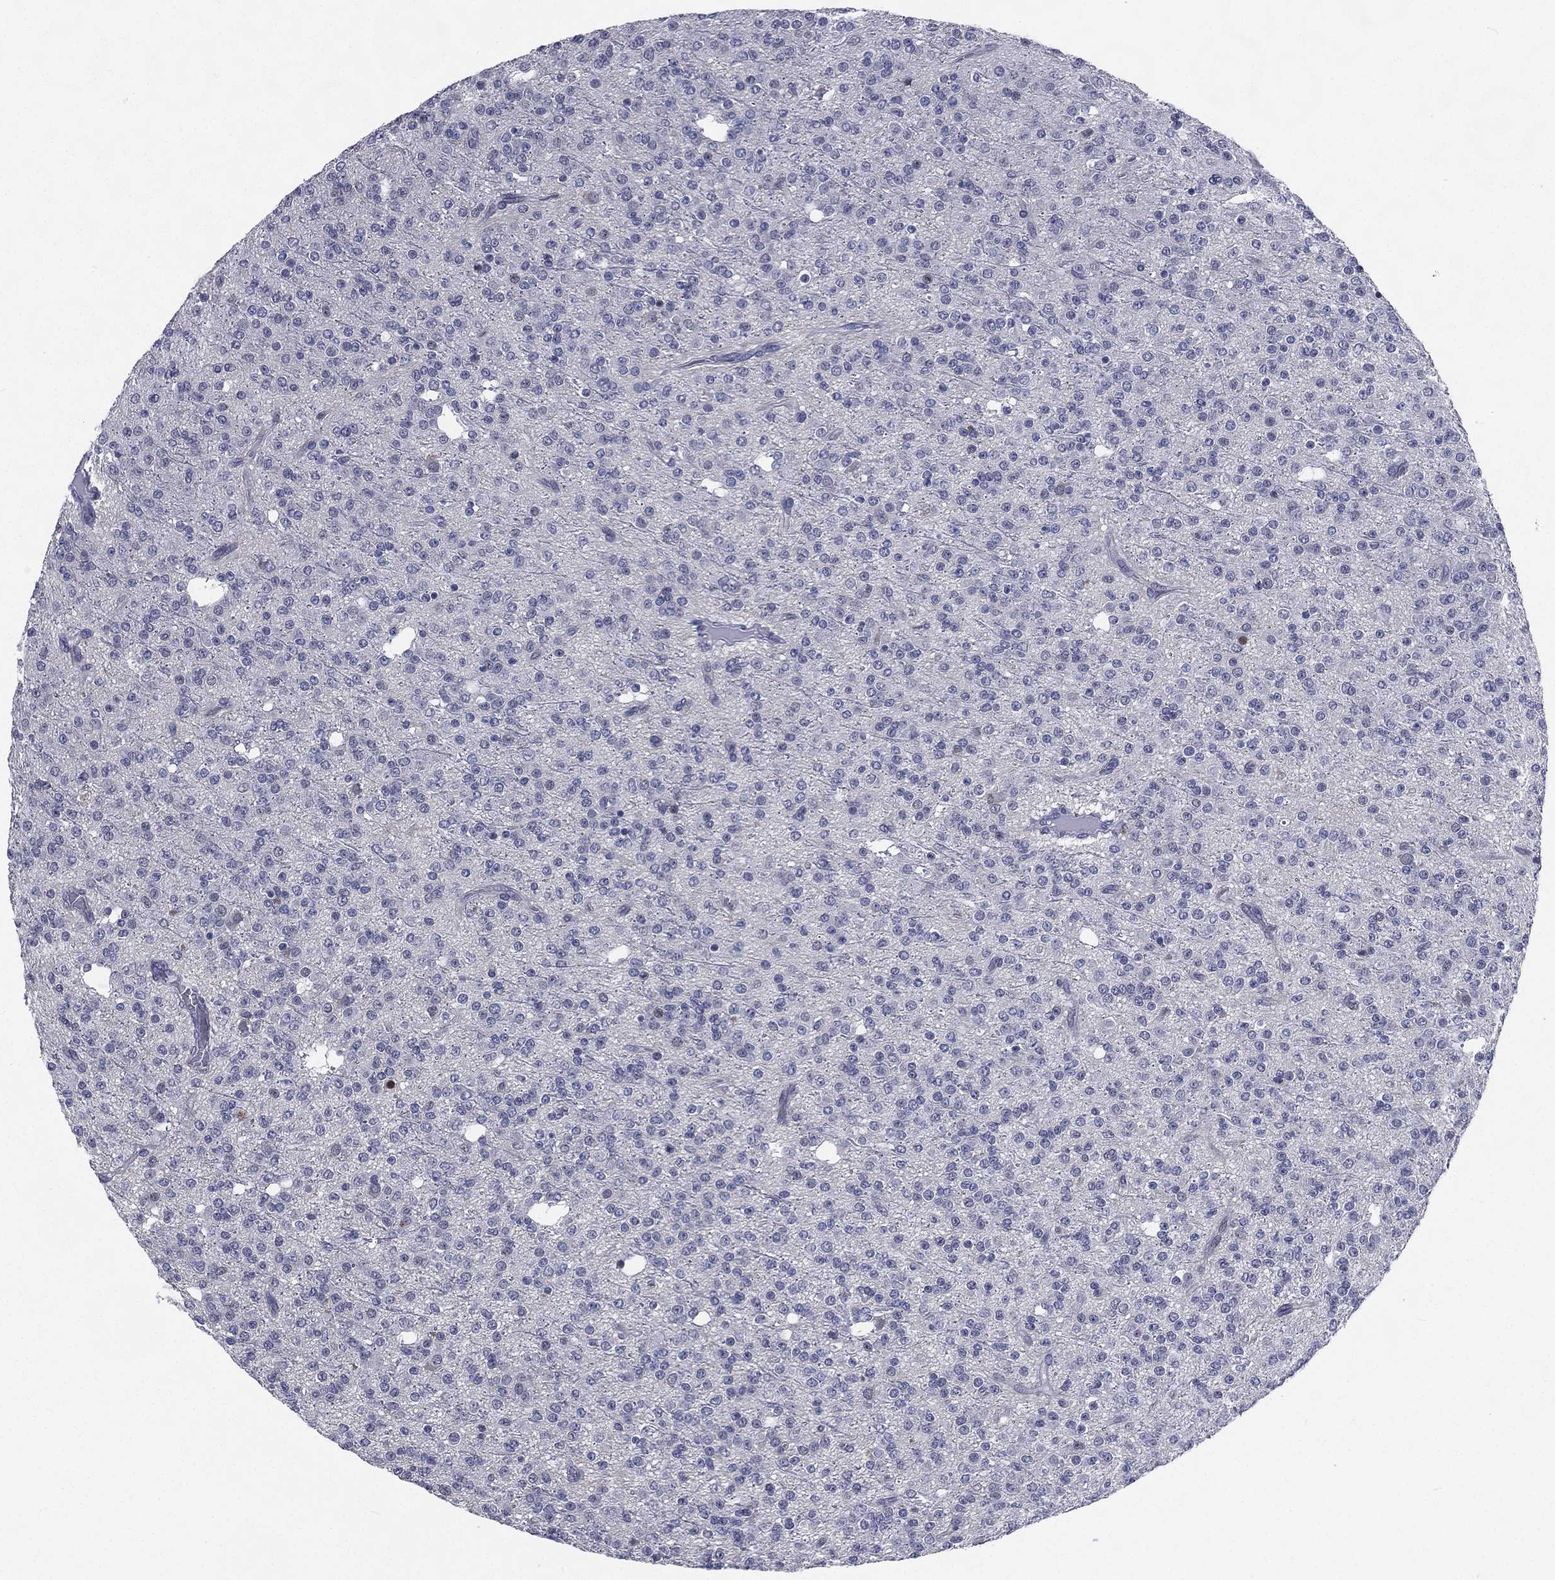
{"staining": {"intensity": "negative", "quantity": "none", "location": "none"}, "tissue": "glioma", "cell_type": "Tumor cells", "image_type": "cancer", "snomed": [{"axis": "morphology", "description": "Glioma, malignant, Low grade"}, {"axis": "topography", "description": "Brain"}], "caption": "Protein analysis of malignant low-grade glioma reveals no significant positivity in tumor cells.", "gene": "IFT27", "patient": {"sex": "male", "age": 27}}